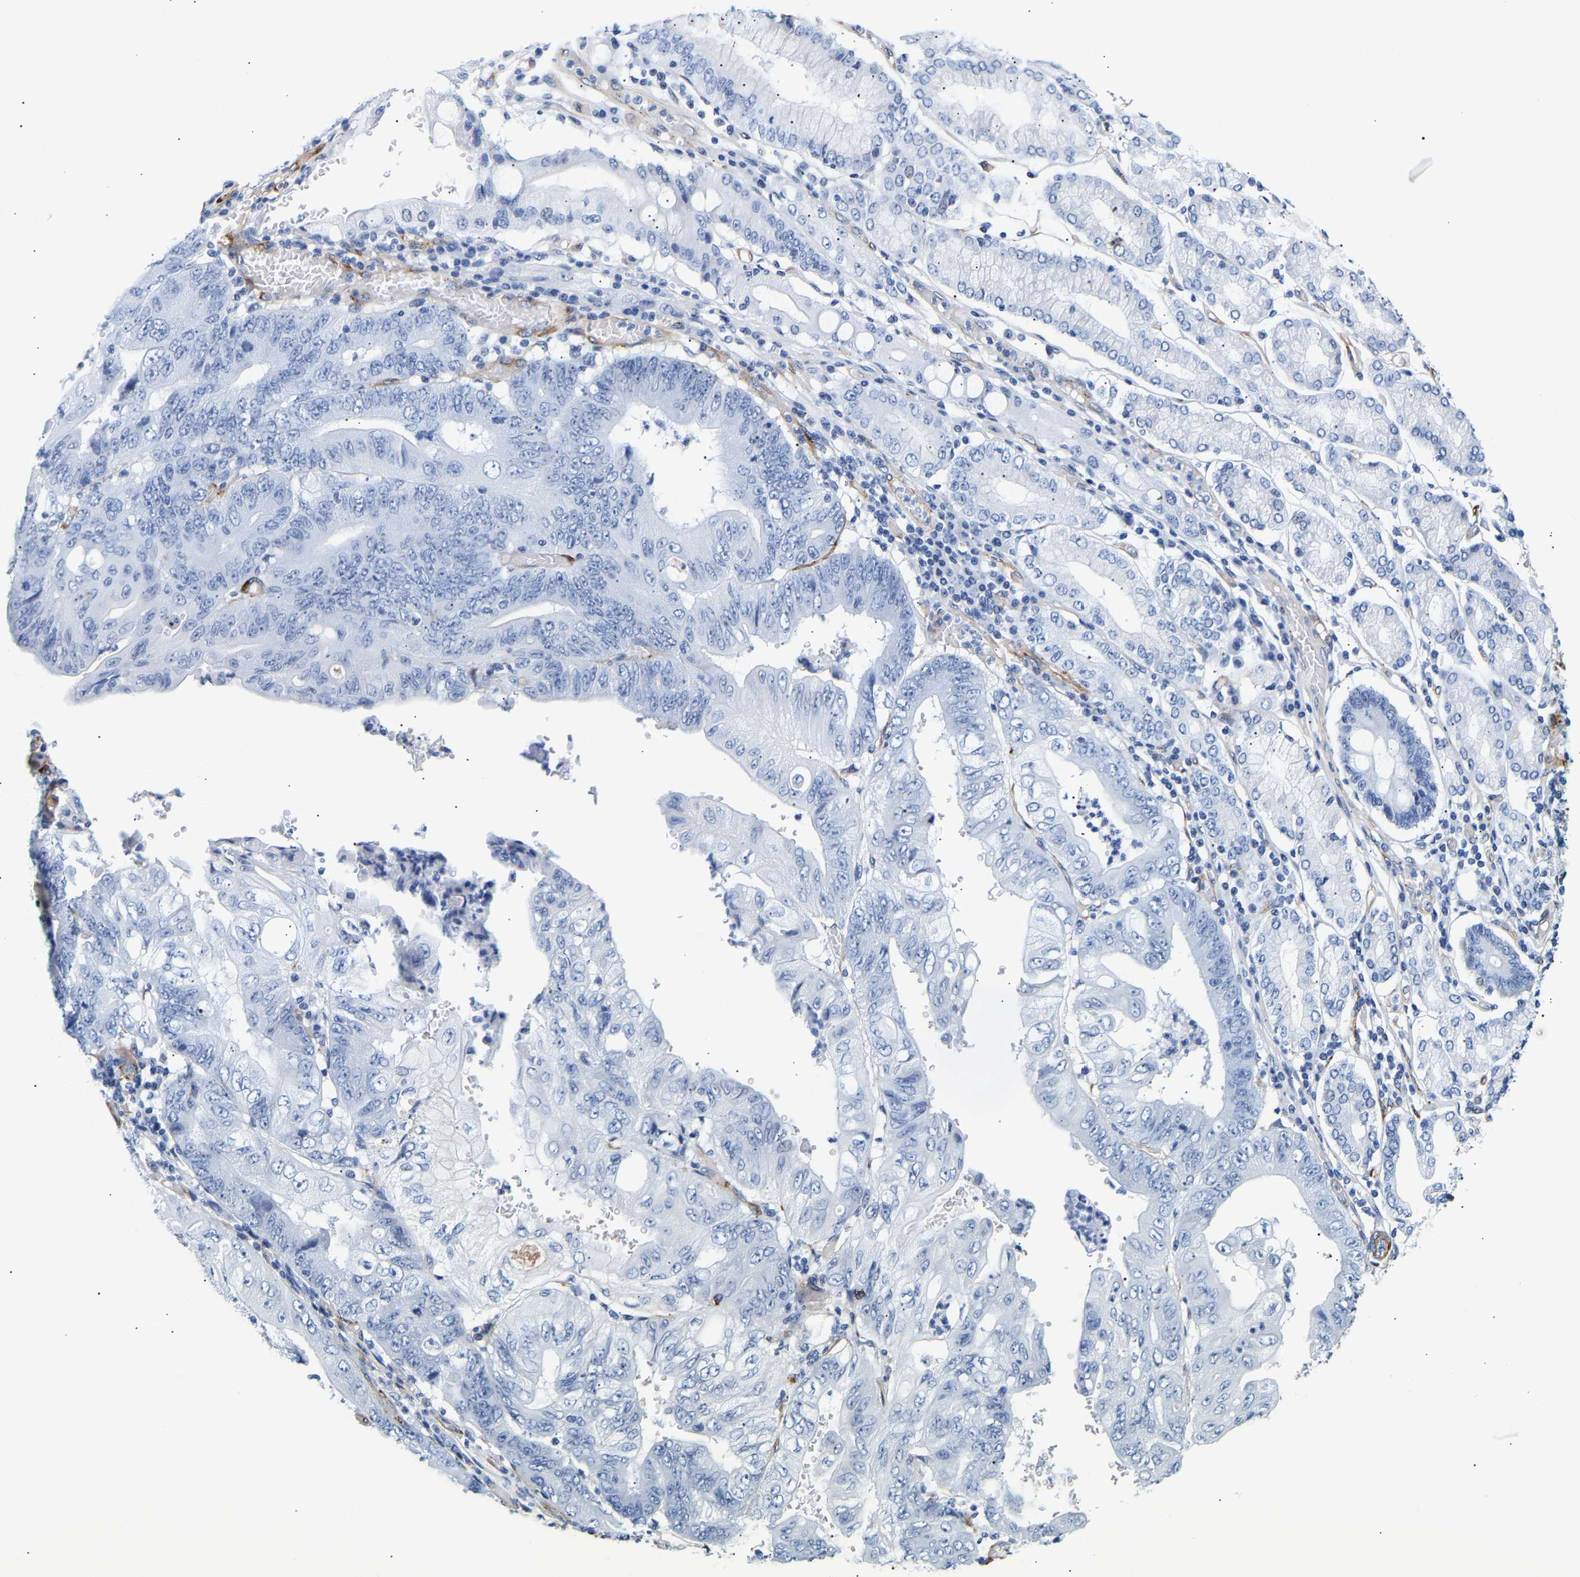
{"staining": {"intensity": "negative", "quantity": "none", "location": "none"}, "tissue": "stomach cancer", "cell_type": "Tumor cells", "image_type": "cancer", "snomed": [{"axis": "morphology", "description": "Adenocarcinoma, NOS"}, {"axis": "topography", "description": "Stomach"}], "caption": "Micrograph shows no protein expression in tumor cells of adenocarcinoma (stomach) tissue. (Stains: DAB immunohistochemistry with hematoxylin counter stain, Microscopy: brightfield microscopy at high magnification).", "gene": "IGFBP7", "patient": {"sex": "female", "age": 73}}